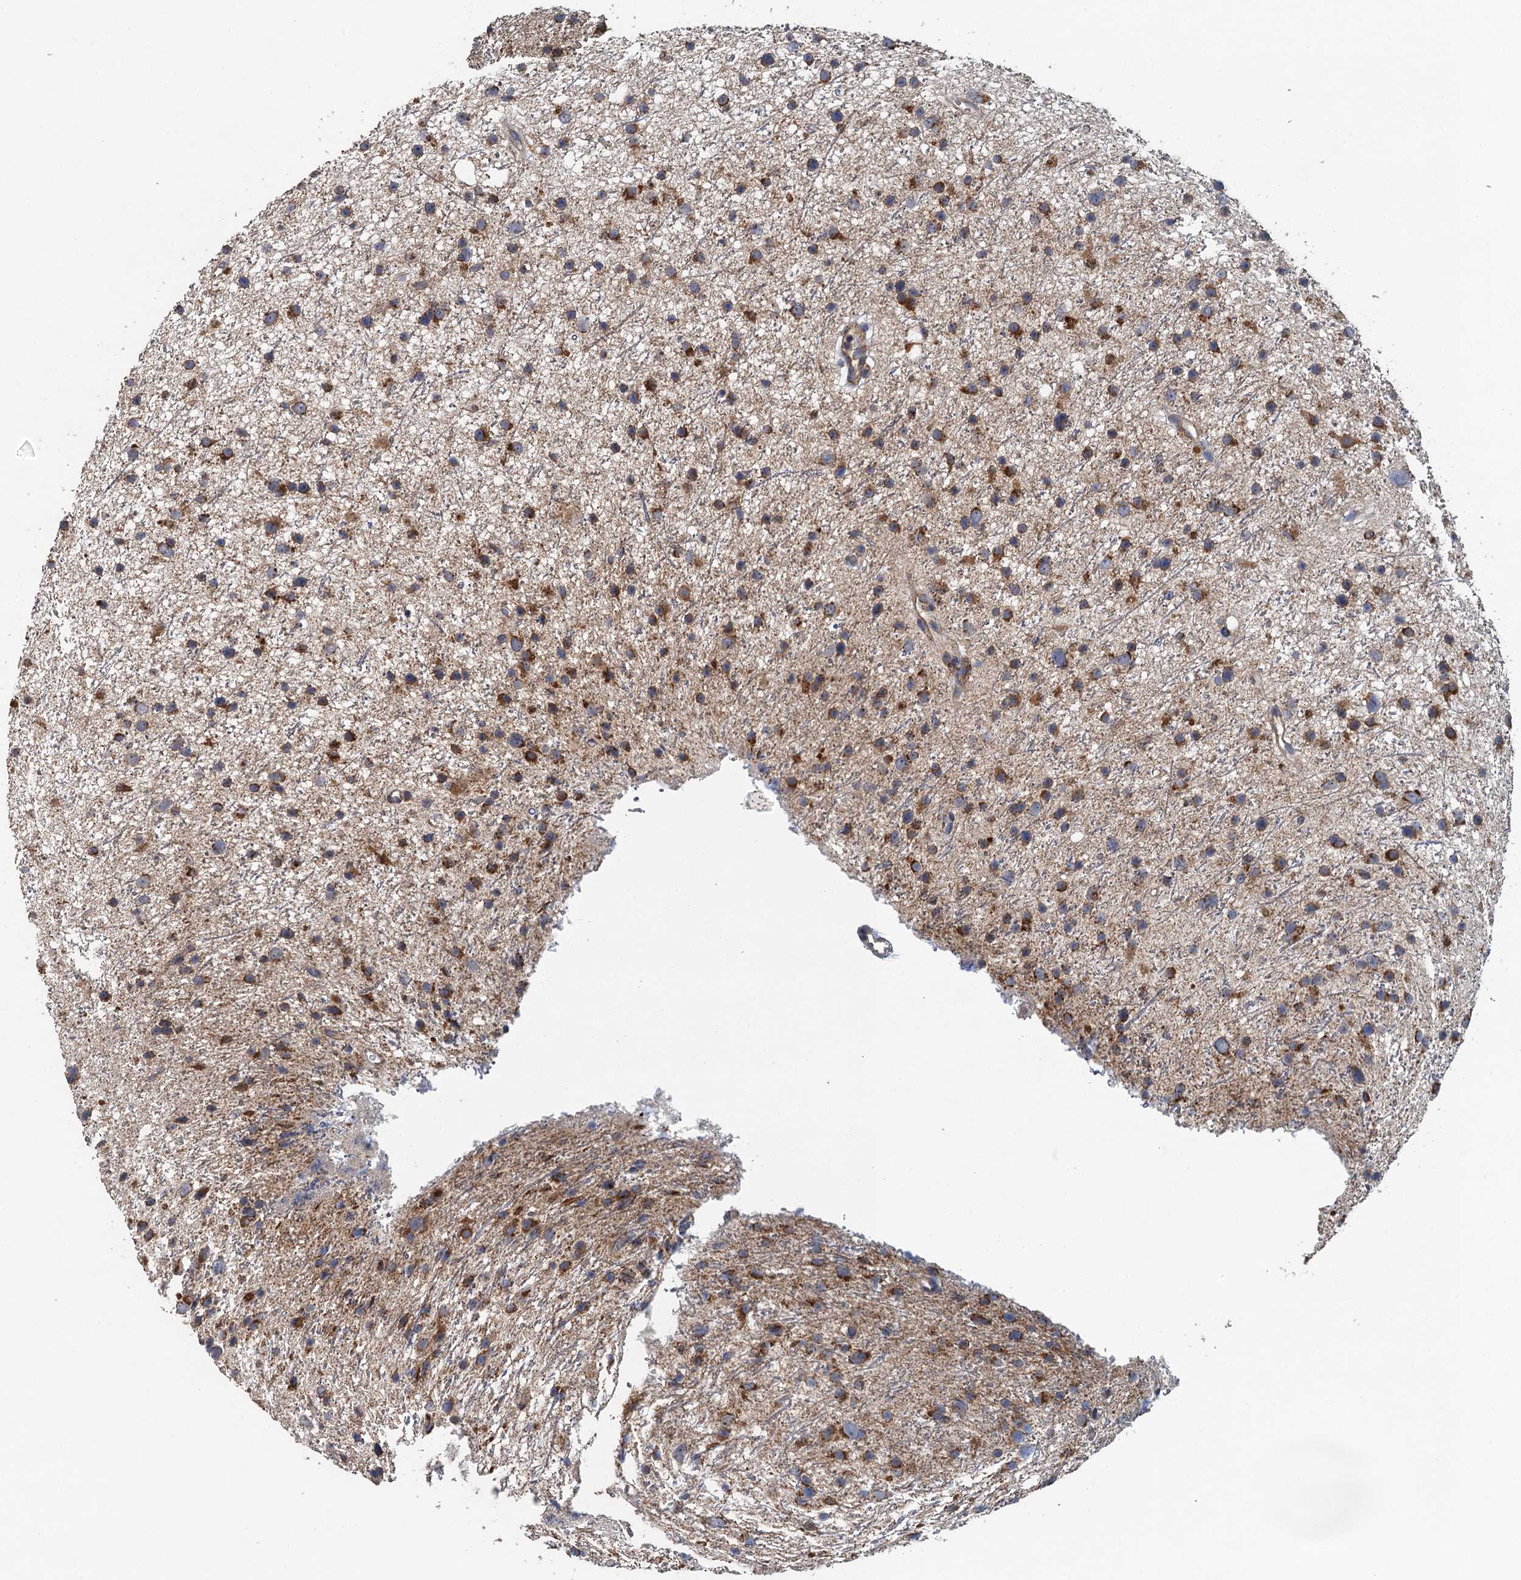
{"staining": {"intensity": "strong", "quantity": "25%-75%", "location": "cytoplasmic/membranous"}, "tissue": "glioma", "cell_type": "Tumor cells", "image_type": "cancer", "snomed": [{"axis": "morphology", "description": "Glioma, malignant, Low grade"}, {"axis": "topography", "description": "Cerebral cortex"}], "caption": "Glioma was stained to show a protein in brown. There is high levels of strong cytoplasmic/membranous positivity in approximately 25%-75% of tumor cells.", "gene": "BCS1L", "patient": {"sex": "female", "age": 39}}